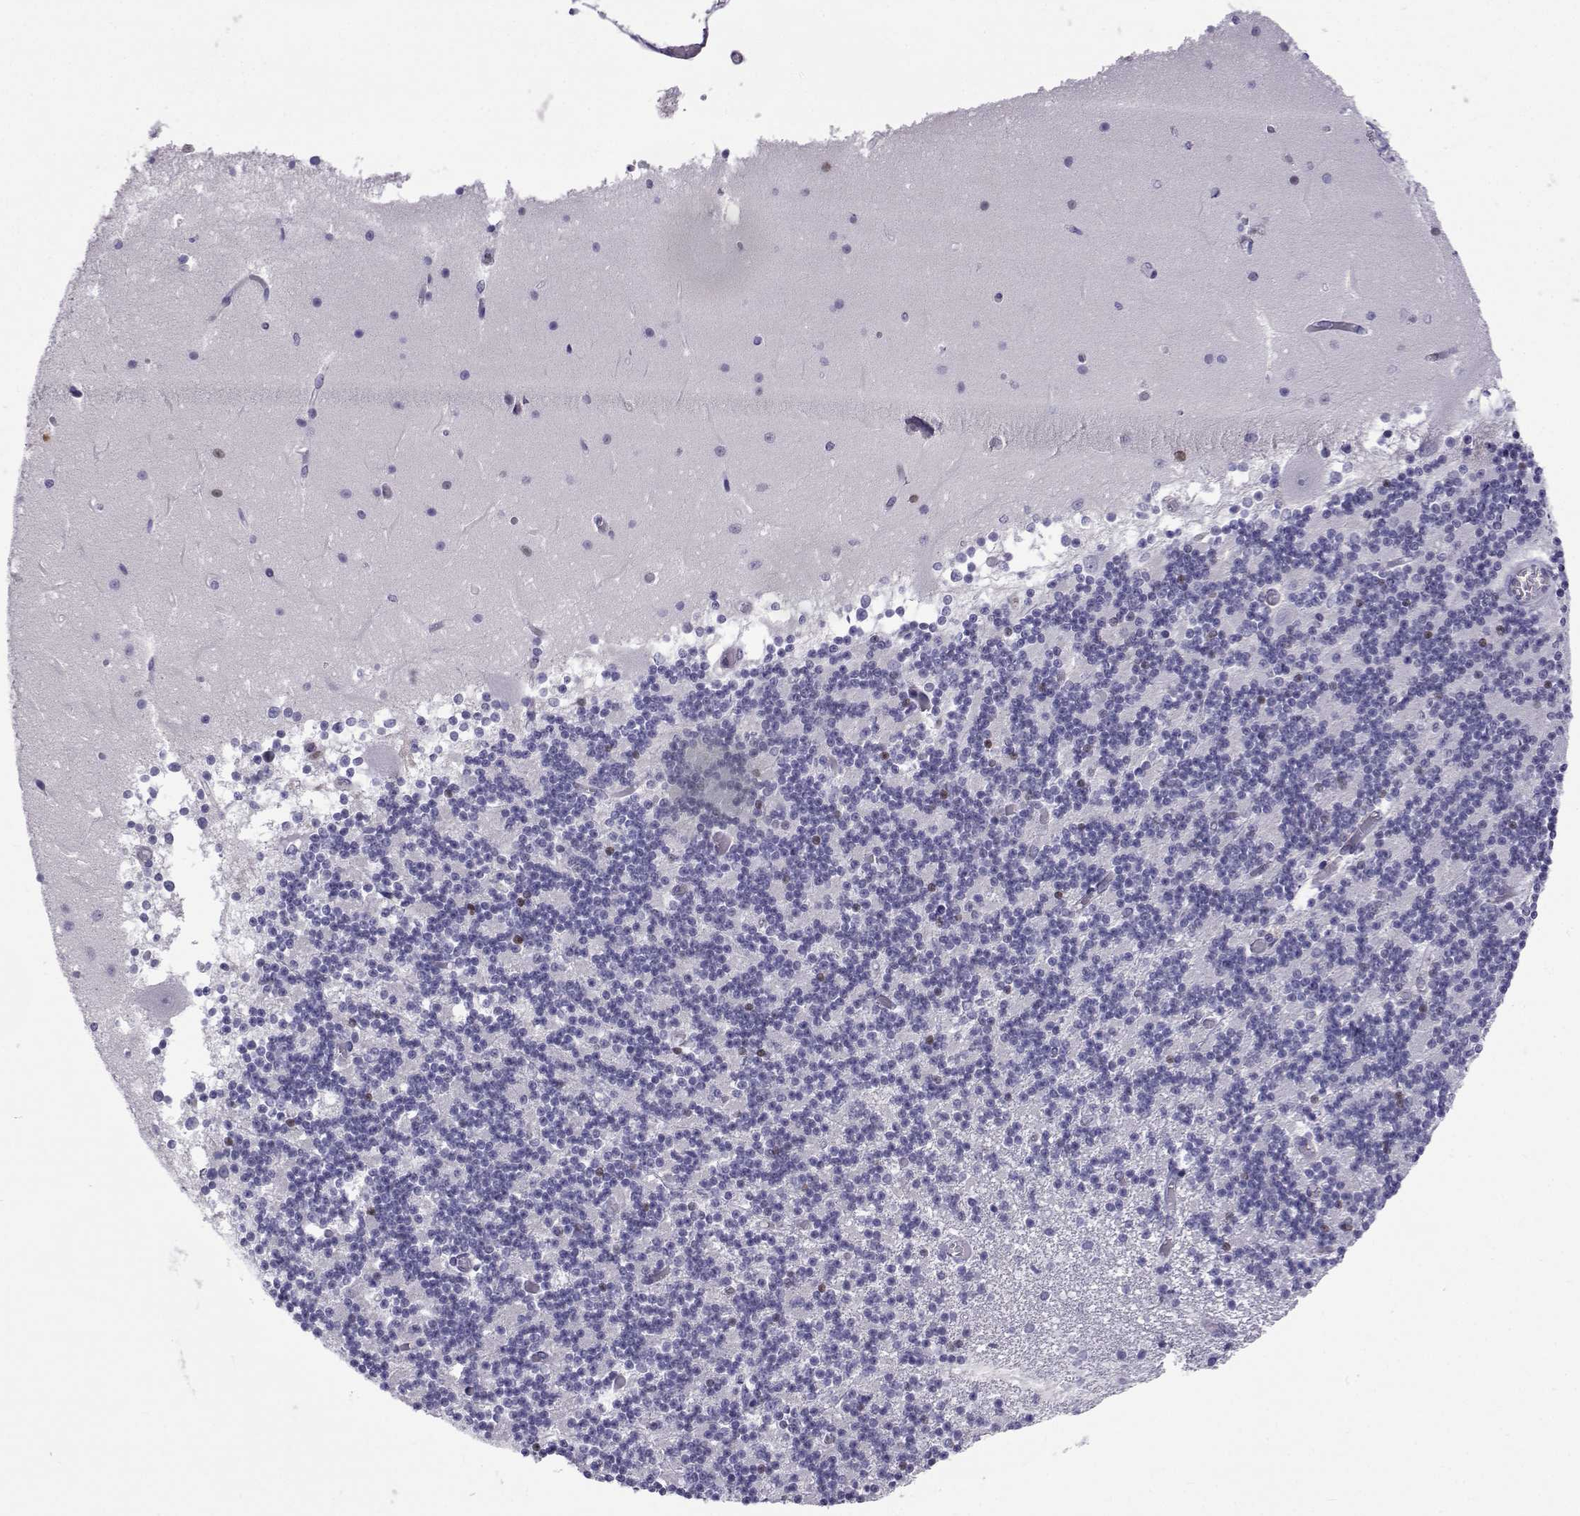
{"staining": {"intensity": "negative", "quantity": "none", "location": "none"}, "tissue": "cerebellum", "cell_type": "Cells in granular layer", "image_type": "normal", "snomed": [{"axis": "morphology", "description": "Normal tissue, NOS"}, {"axis": "topography", "description": "Cerebellum"}], "caption": "Cells in granular layer show no significant staining in normal cerebellum. Nuclei are stained in blue.", "gene": "COL22A1", "patient": {"sex": "female", "age": 28}}